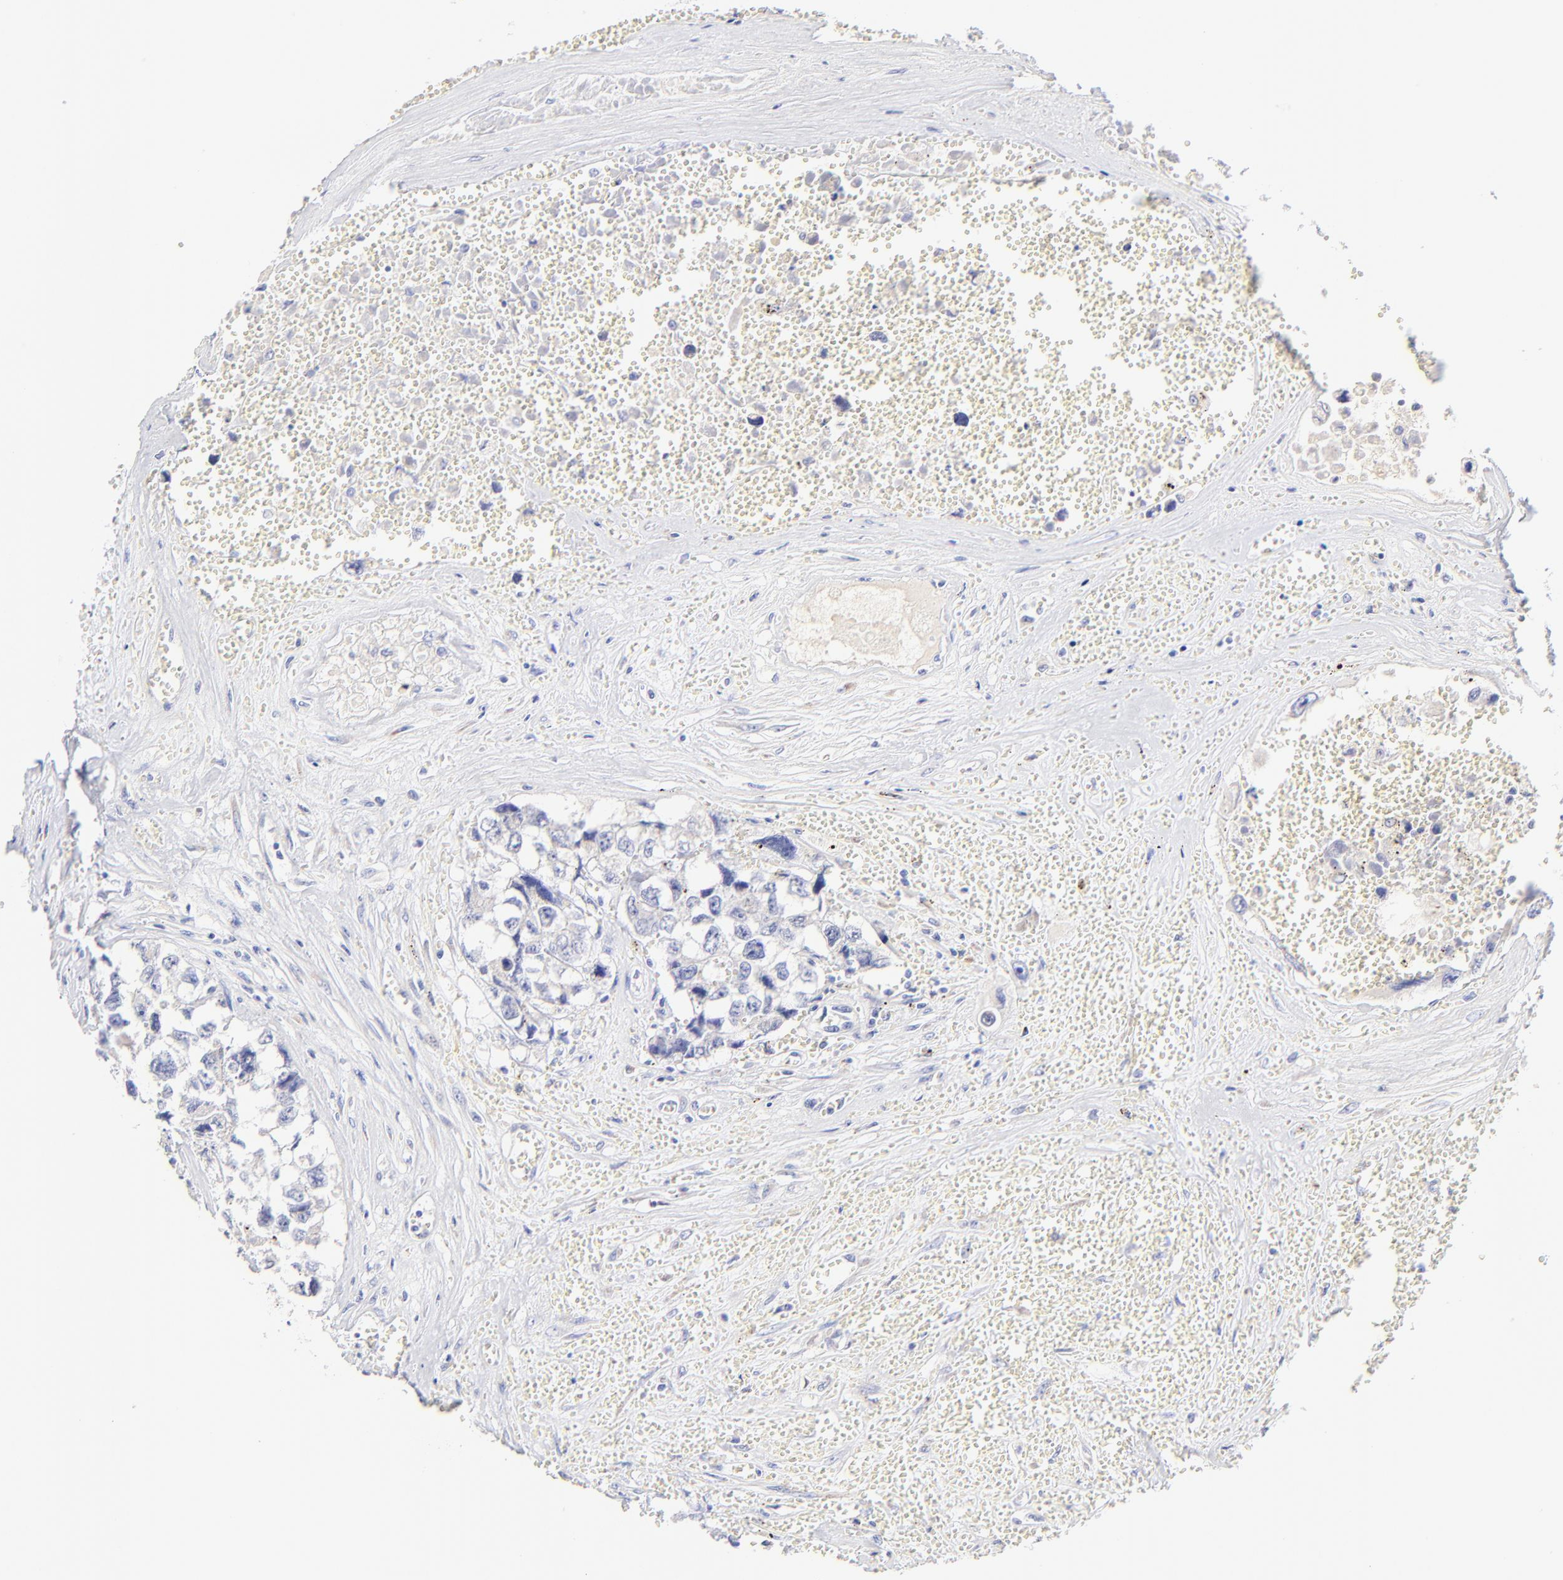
{"staining": {"intensity": "negative", "quantity": "none", "location": "none"}, "tissue": "testis cancer", "cell_type": "Tumor cells", "image_type": "cancer", "snomed": [{"axis": "morphology", "description": "Carcinoma, Embryonal, NOS"}, {"axis": "topography", "description": "Testis"}], "caption": "Photomicrograph shows no significant protein positivity in tumor cells of testis cancer.", "gene": "ASB9", "patient": {"sex": "male", "age": 31}}